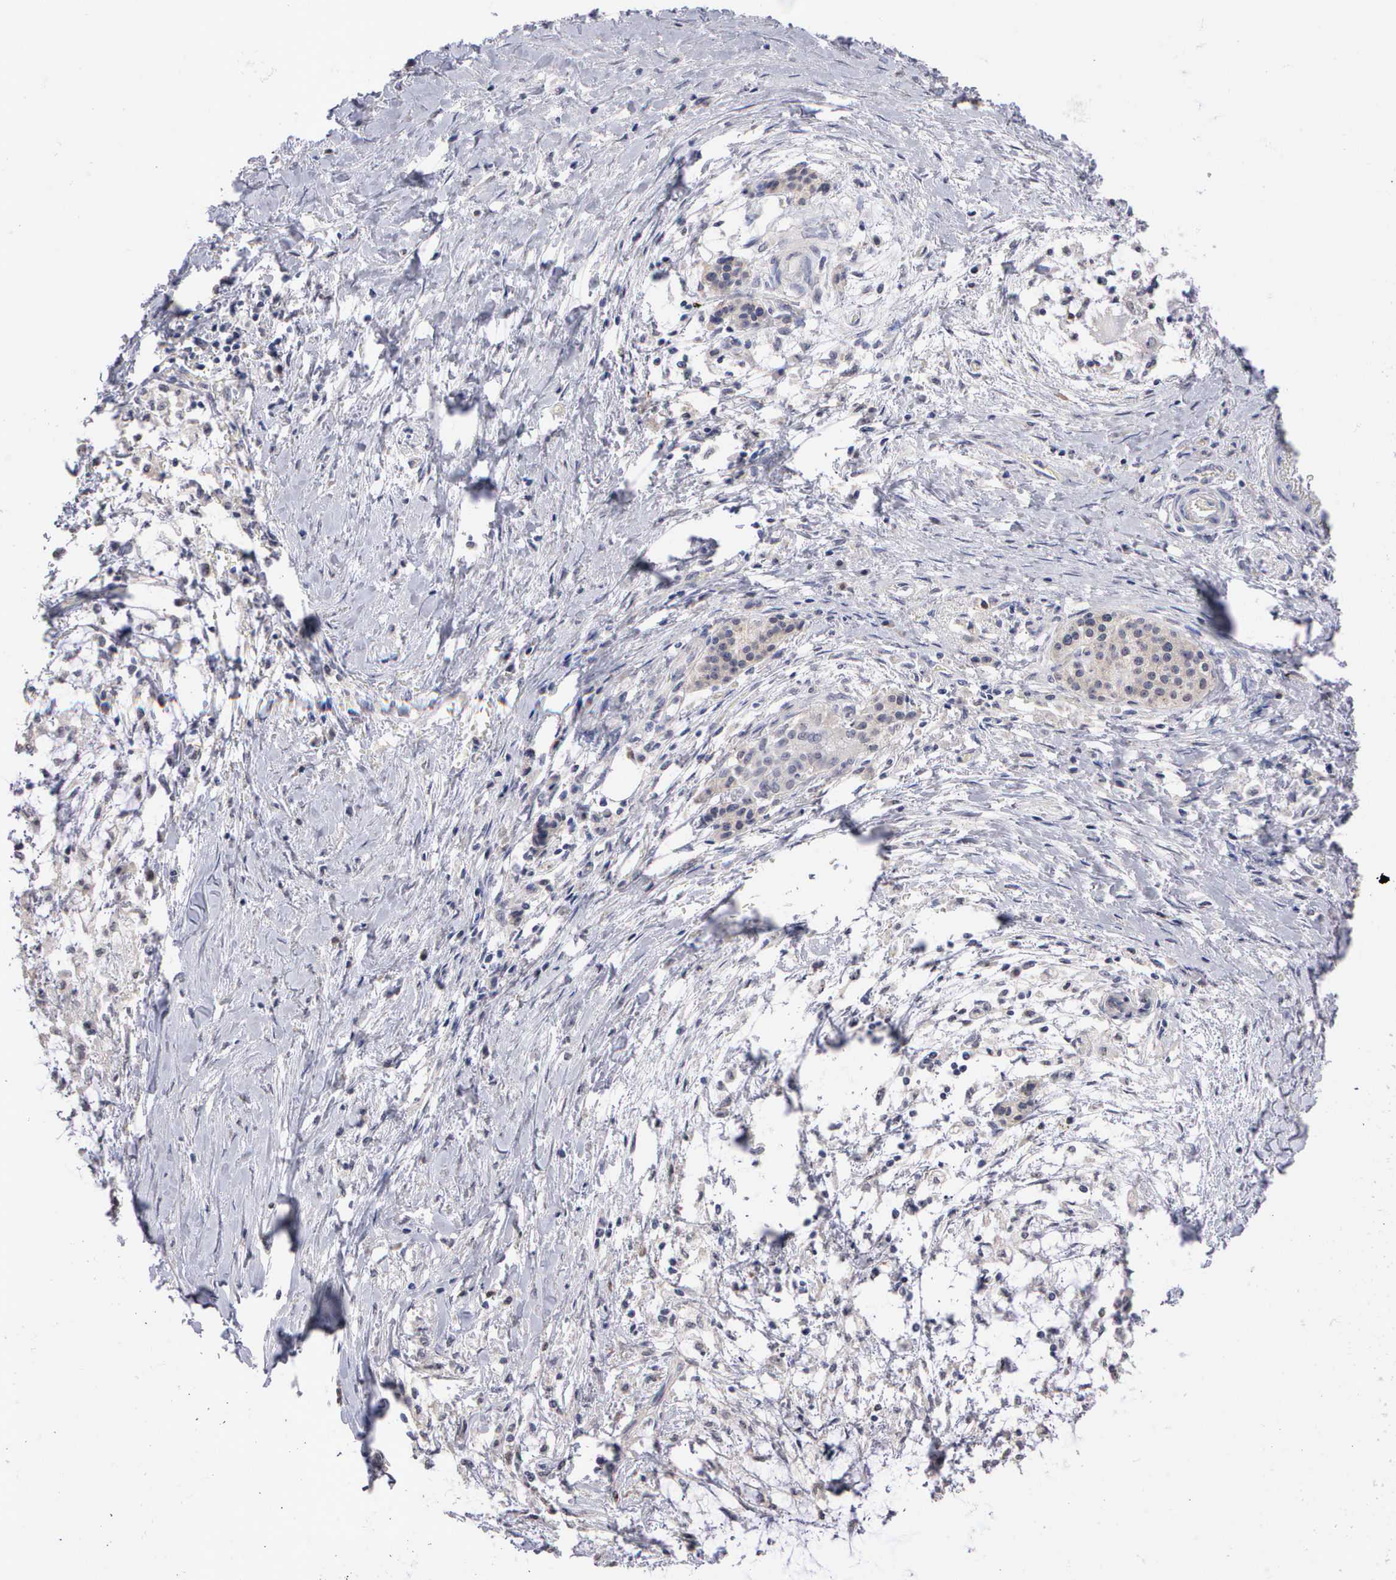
{"staining": {"intensity": "negative", "quantity": "none", "location": "none"}, "tissue": "pancreatic cancer", "cell_type": "Tumor cells", "image_type": "cancer", "snomed": [{"axis": "morphology", "description": "Adenocarcinoma, NOS"}, {"axis": "topography", "description": "Pancreas"}], "caption": "Human pancreatic cancer stained for a protein using immunohistochemistry (IHC) reveals no expression in tumor cells.", "gene": "KDM6A", "patient": {"sex": "female", "age": 64}}